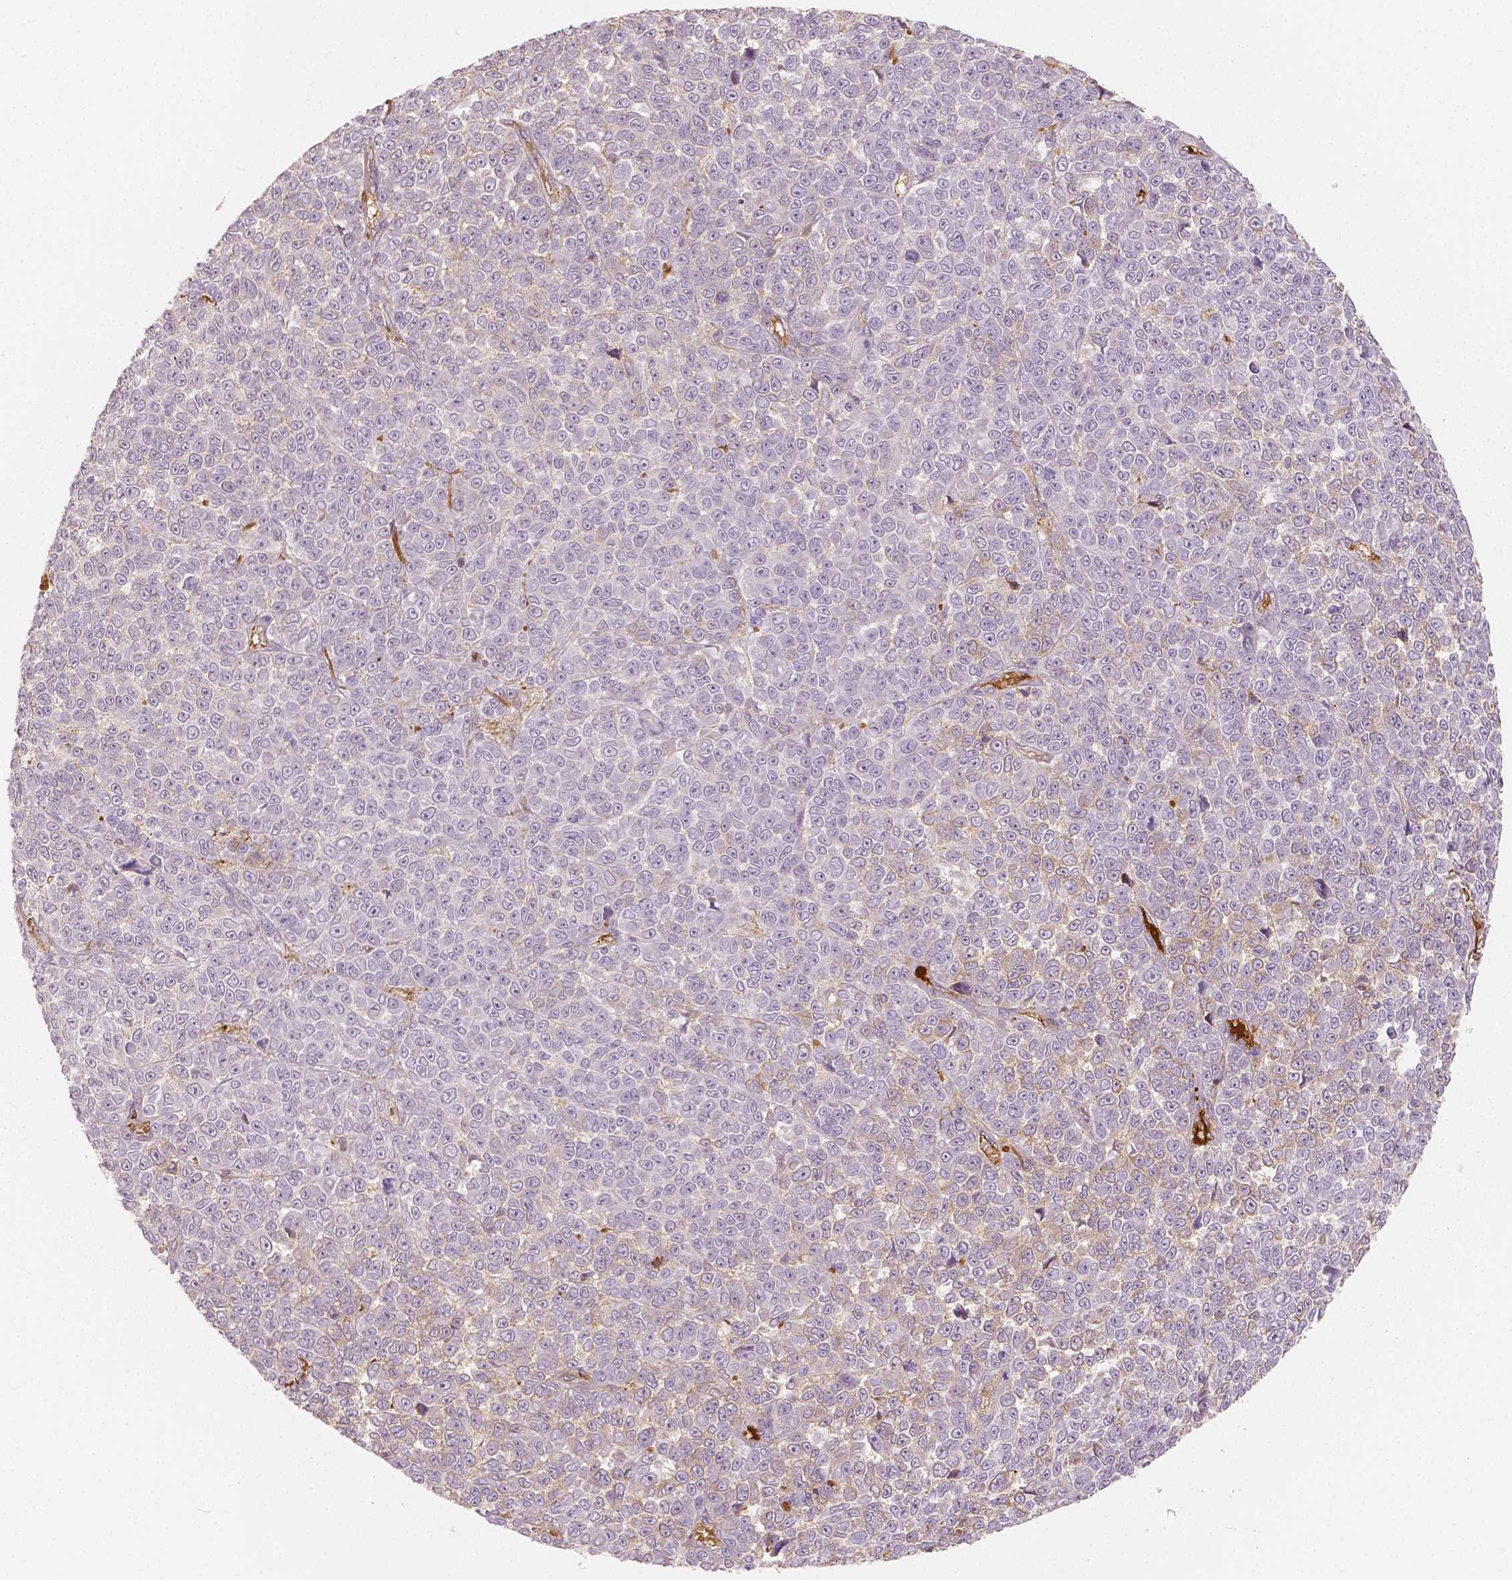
{"staining": {"intensity": "negative", "quantity": "none", "location": "none"}, "tissue": "melanoma", "cell_type": "Tumor cells", "image_type": "cancer", "snomed": [{"axis": "morphology", "description": "Malignant melanoma, NOS"}, {"axis": "topography", "description": "Skin"}], "caption": "There is no significant staining in tumor cells of melanoma.", "gene": "APOA4", "patient": {"sex": "female", "age": 95}}